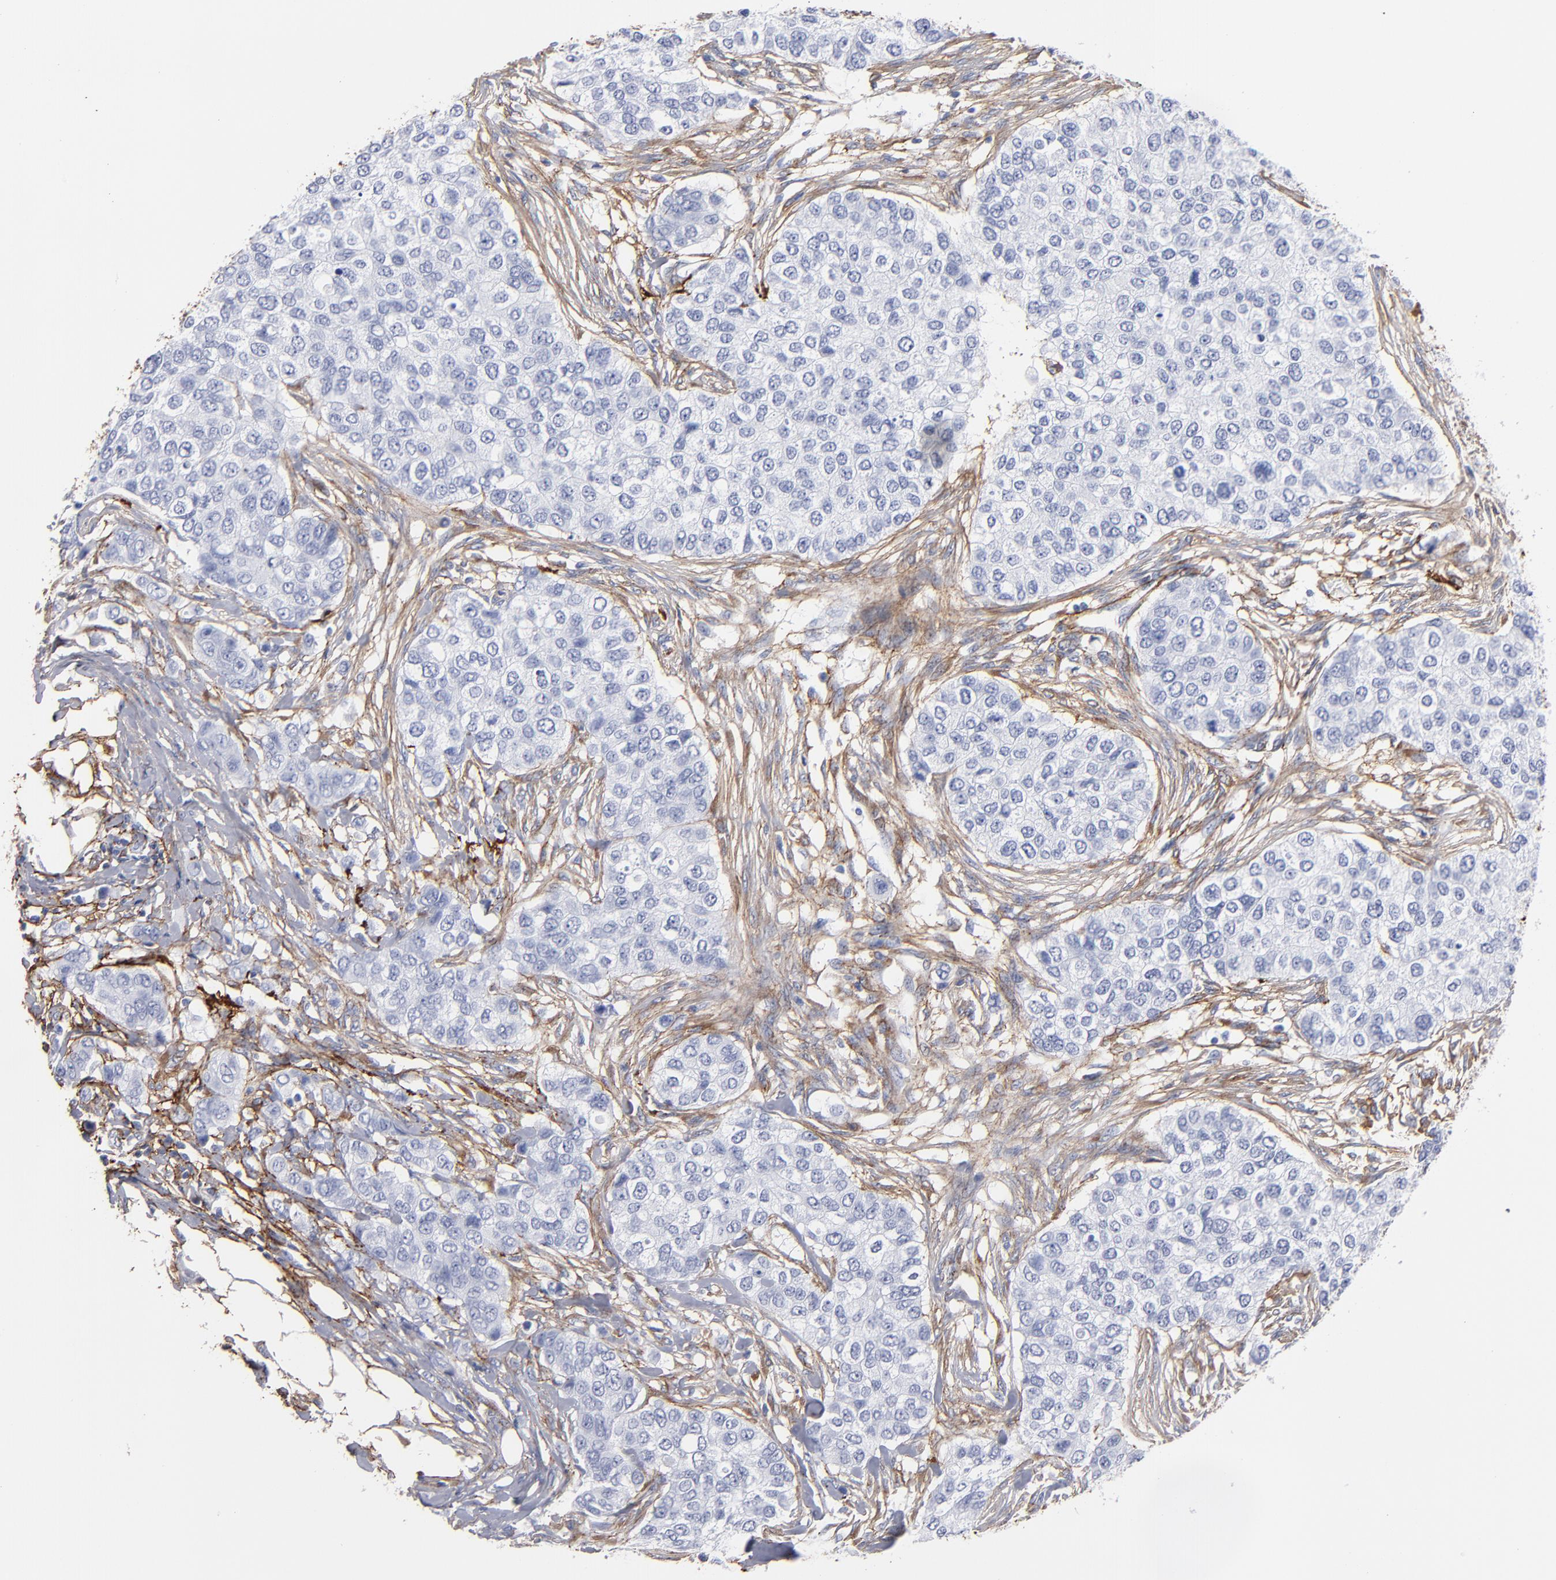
{"staining": {"intensity": "negative", "quantity": "none", "location": "none"}, "tissue": "breast cancer", "cell_type": "Tumor cells", "image_type": "cancer", "snomed": [{"axis": "morphology", "description": "Normal tissue, NOS"}, {"axis": "morphology", "description": "Duct carcinoma"}, {"axis": "topography", "description": "Breast"}], "caption": "Photomicrograph shows no significant protein positivity in tumor cells of breast infiltrating ductal carcinoma.", "gene": "EMILIN1", "patient": {"sex": "female", "age": 49}}